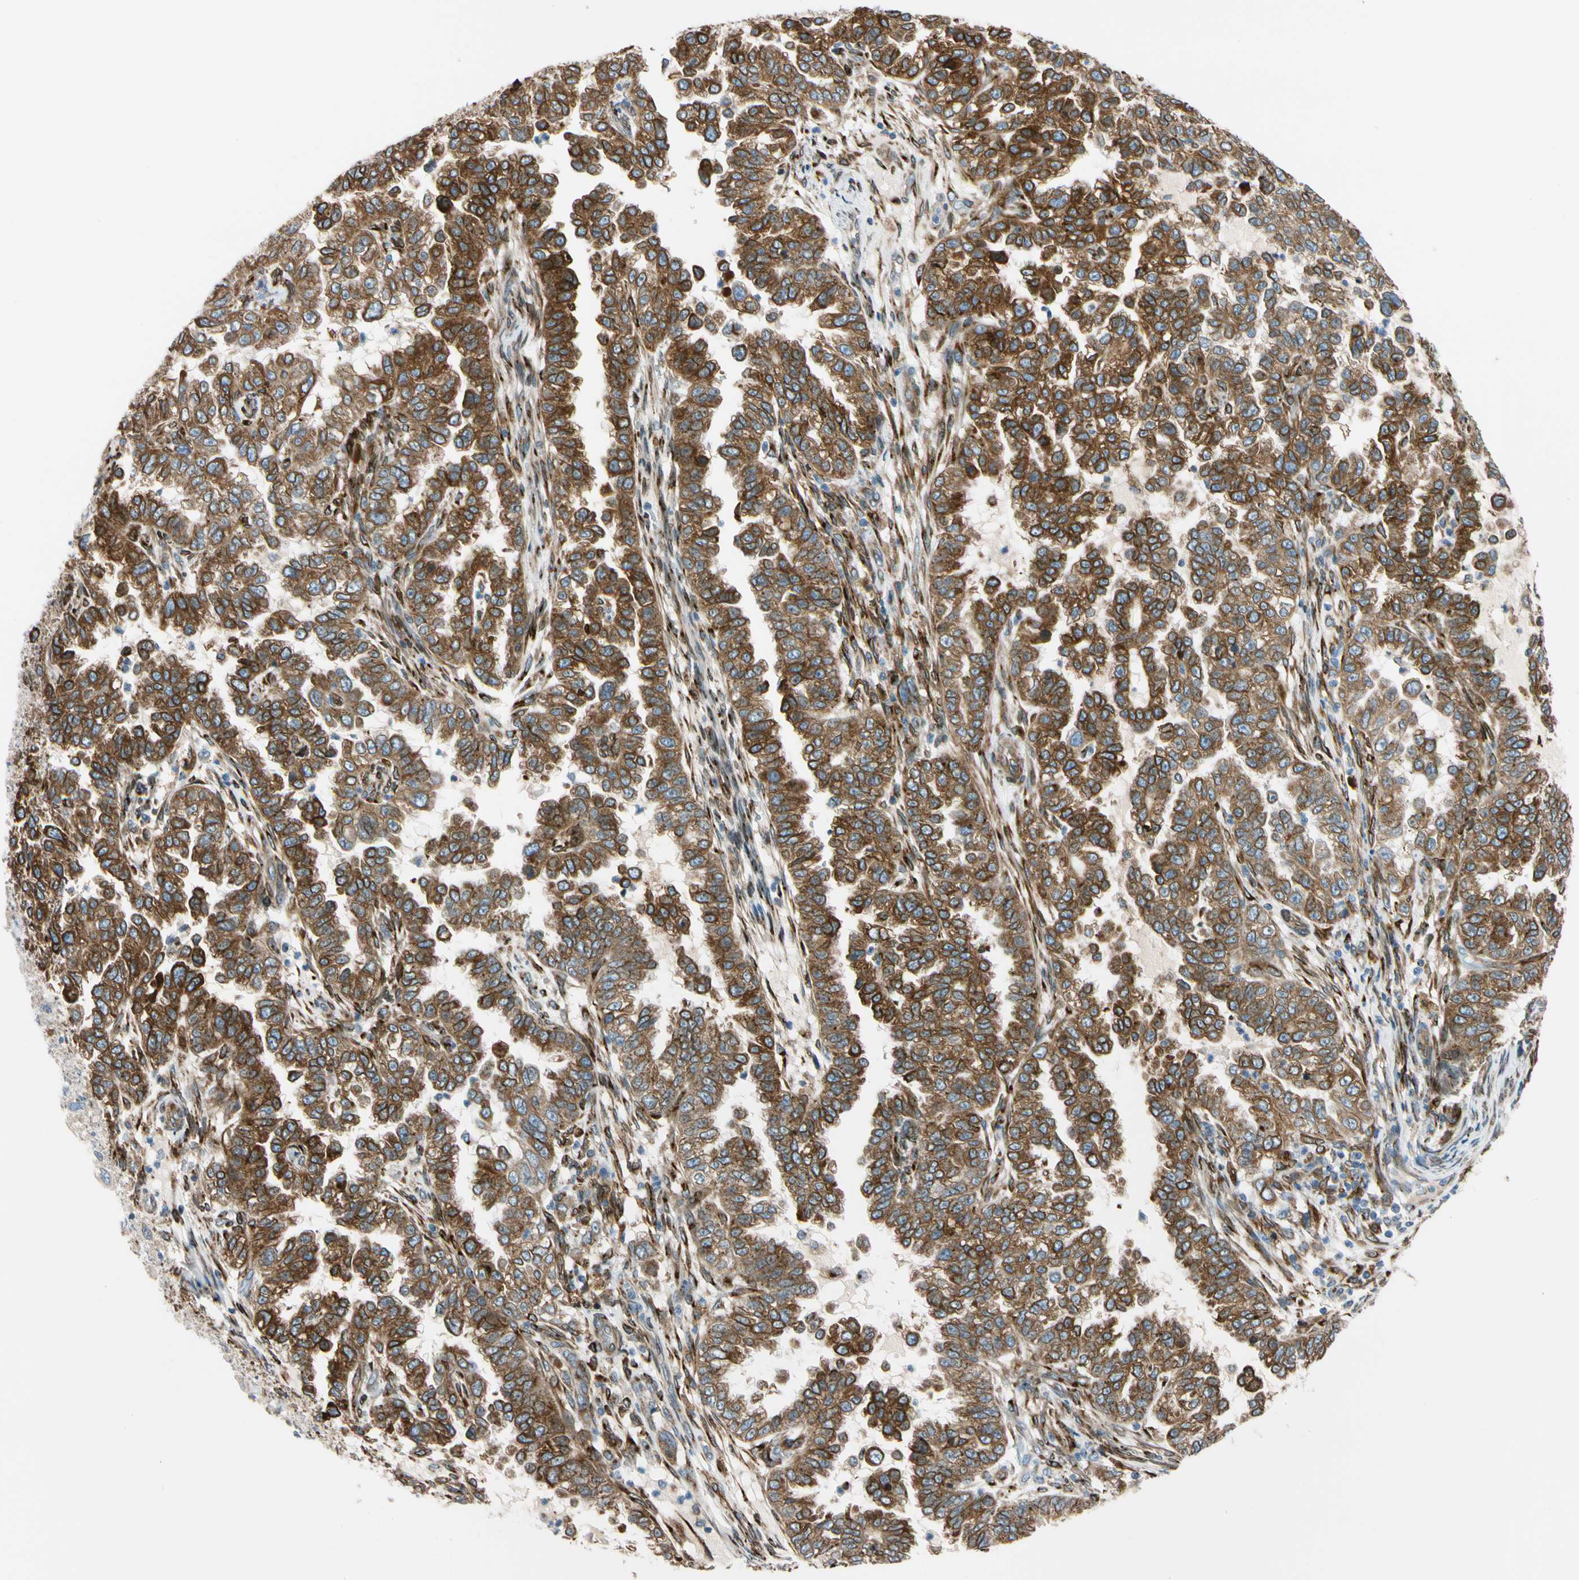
{"staining": {"intensity": "strong", "quantity": ">75%", "location": "cytoplasmic/membranous"}, "tissue": "endometrial cancer", "cell_type": "Tumor cells", "image_type": "cancer", "snomed": [{"axis": "morphology", "description": "Adenocarcinoma, NOS"}, {"axis": "topography", "description": "Endometrium"}], "caption": "Endometrial cancer (adenocarcinoma) tissue reveals strong cytoplasmic/membranous staining in approximately >75% of tumor cells", "gene": "NUCB1", "patient": {"sex": "female", "age": 85}}